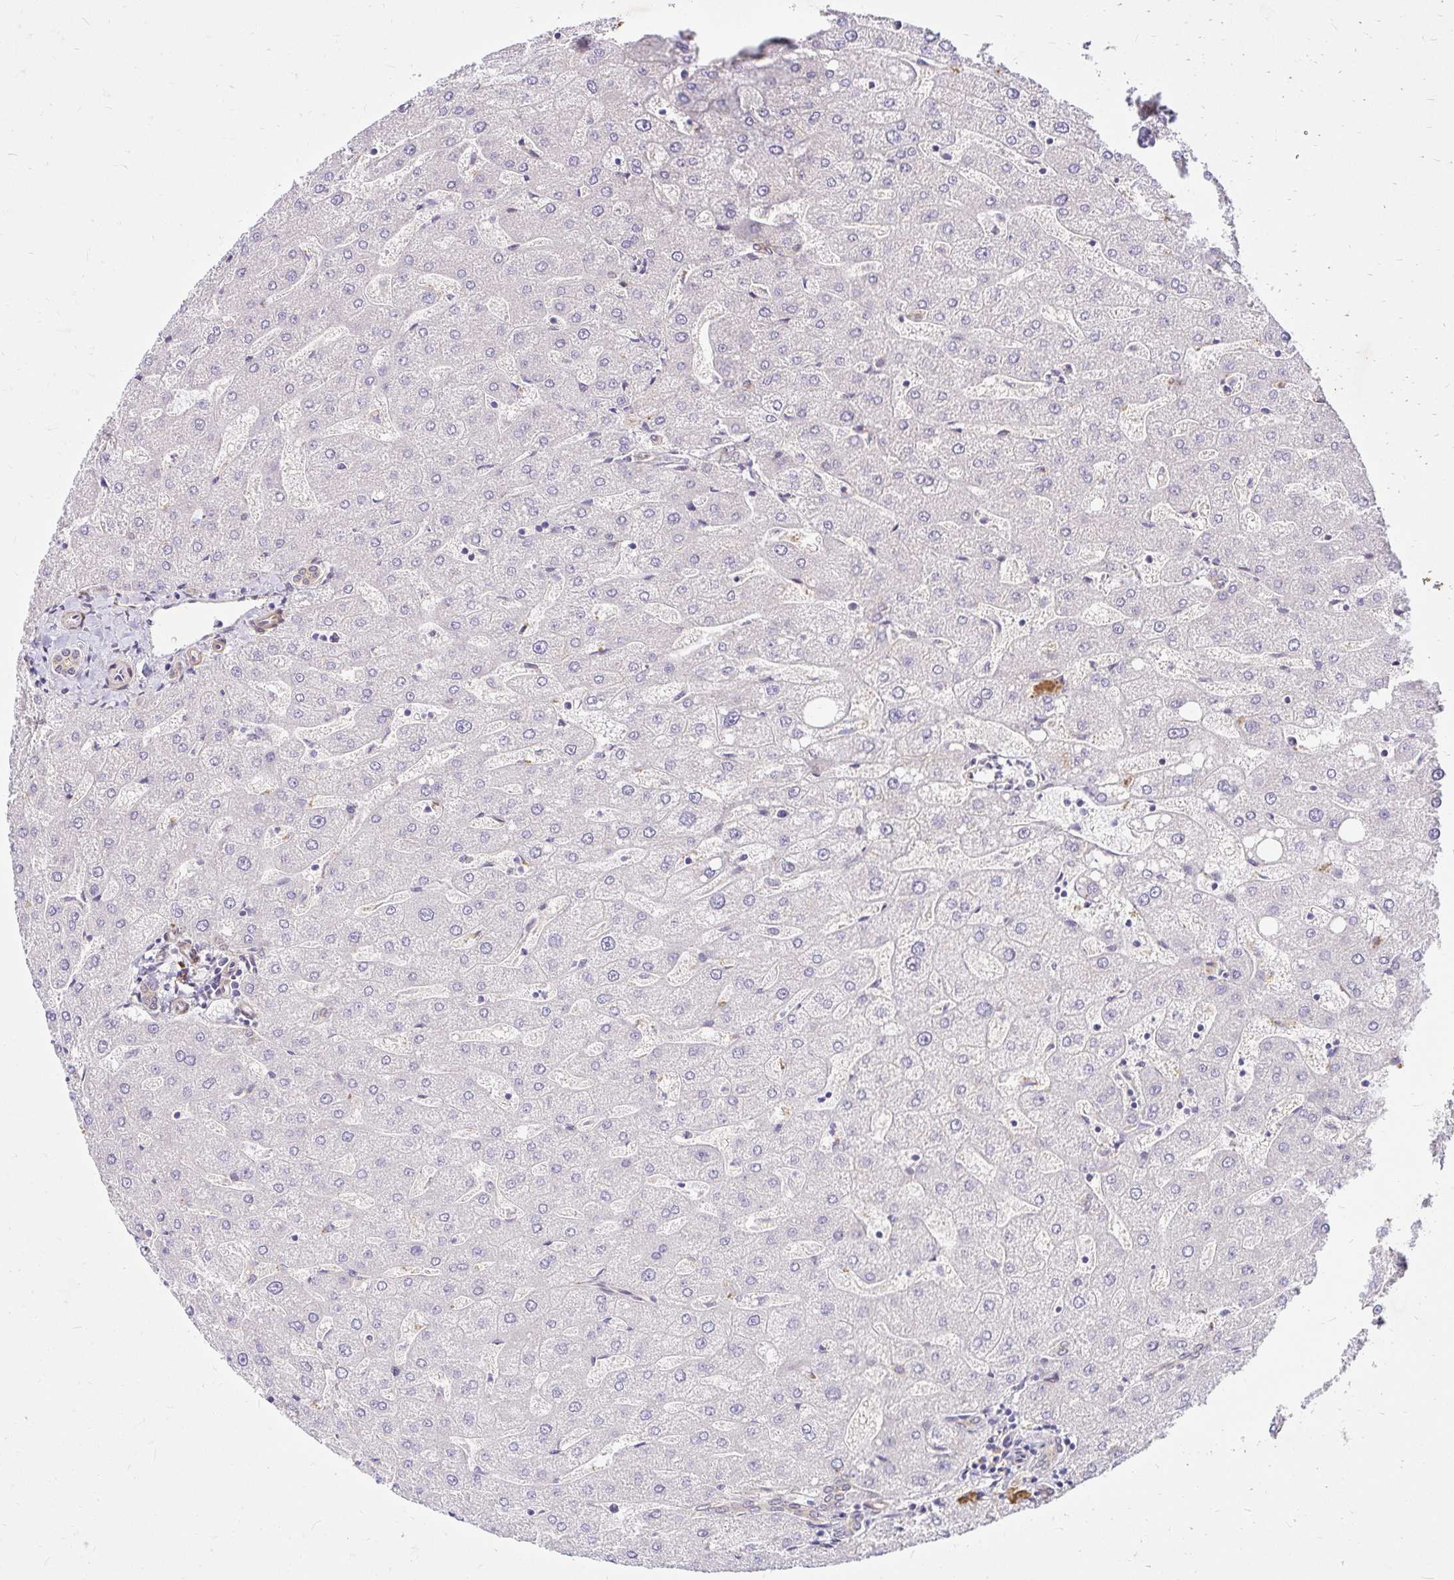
{"staining": {"intensity": "negative", "quantity": "none", "location": "none"}, "tissue": "liver", "cell_type": "Cholangiocytes", "image_type": "normal", "snomed": [{"axis": "morphology", "description": "Normal tissue, NOS"}, {"axis": "topography", "description": "Liver"}], "caption": "Cholangiocytes are negative for protein expression in normal human liver. (Stains: DAB (3,3'-diaminobenzidine) immunohistochemistry (IHC) with hematoxylin counter stain, Microscopy: brightfield microscopy at high magnification).", "gene": "YAP1", "patient": {"sex": "male", "age": 67}}